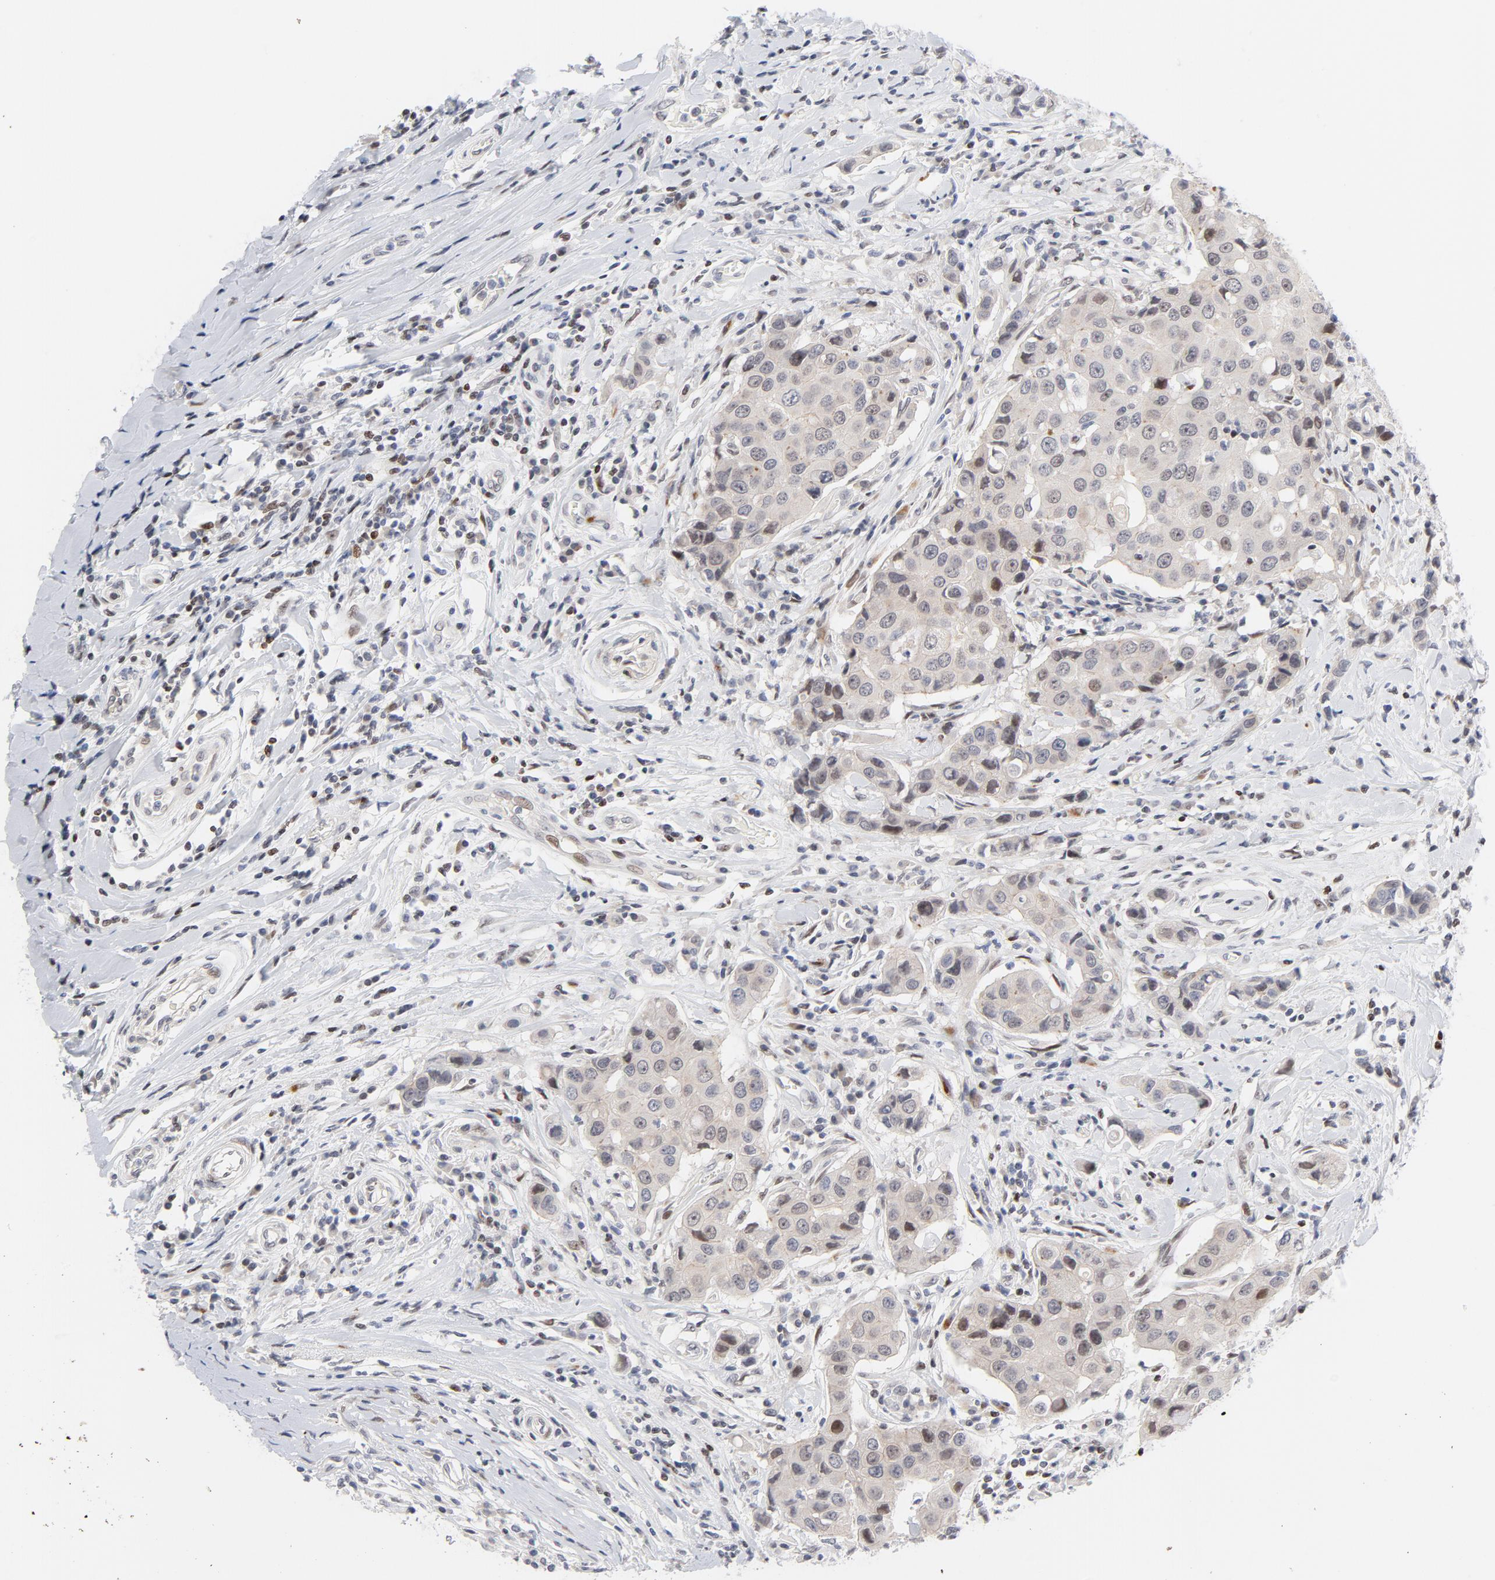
{"staining": {"intensity": "weak", "quantity": "<25%", "location": "nuclear"}, "tissue": "breast cancer", "cell_type": "Tumor cells", "image_type": "cancer", "snomed": [{"axis": "morphology", "description": "Duct carcinoma"}, {"axis": "topography", "description": "Breast"}], "caption": "Protein analysis of breast cancer reveals no significant positivity in tumor cells.", "gene": "NFIC", "patient": {"sex": "female", "age": 27}}